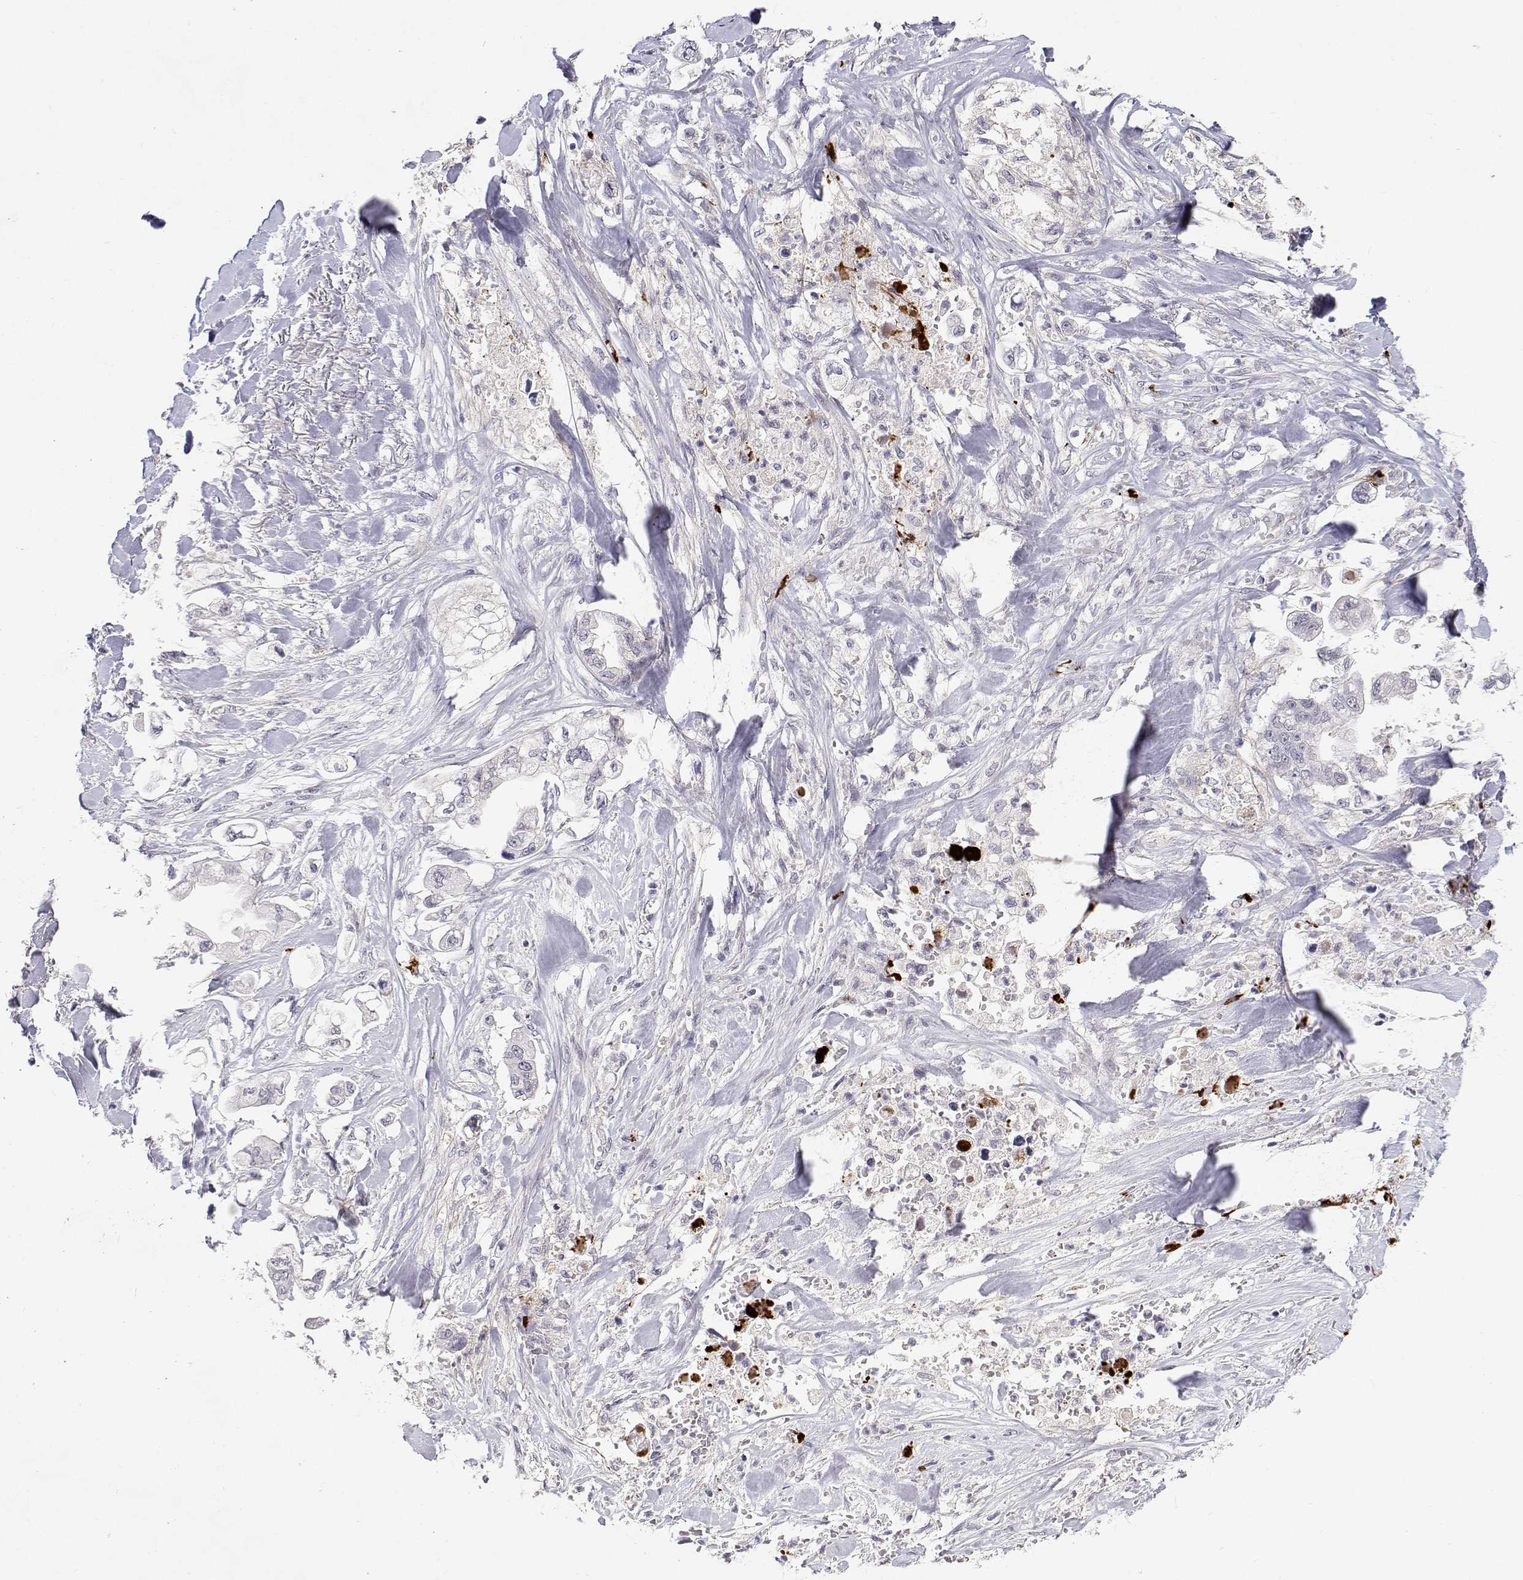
{"staining": {"intensity": "negative", "quantity": "none", "location": "none"}, "tissue": "stomach cancer", "cell_type": "Tumor cells", "image_type": "cancer", "snomed": [{"axis": "morphology", "description": "Adenocarcinoma, NOS"}, {"axis": "topography", "description": "Stomach"}], "caption": "Tumor cells show no significant positivity in stomach cancer (adenocarcinoma). (DAB (3,3'-diaminobenzidine) immunohistochemistry, high magnification).", "gene": "MYPN", "patient": {"sex": "male", "age": 62}}